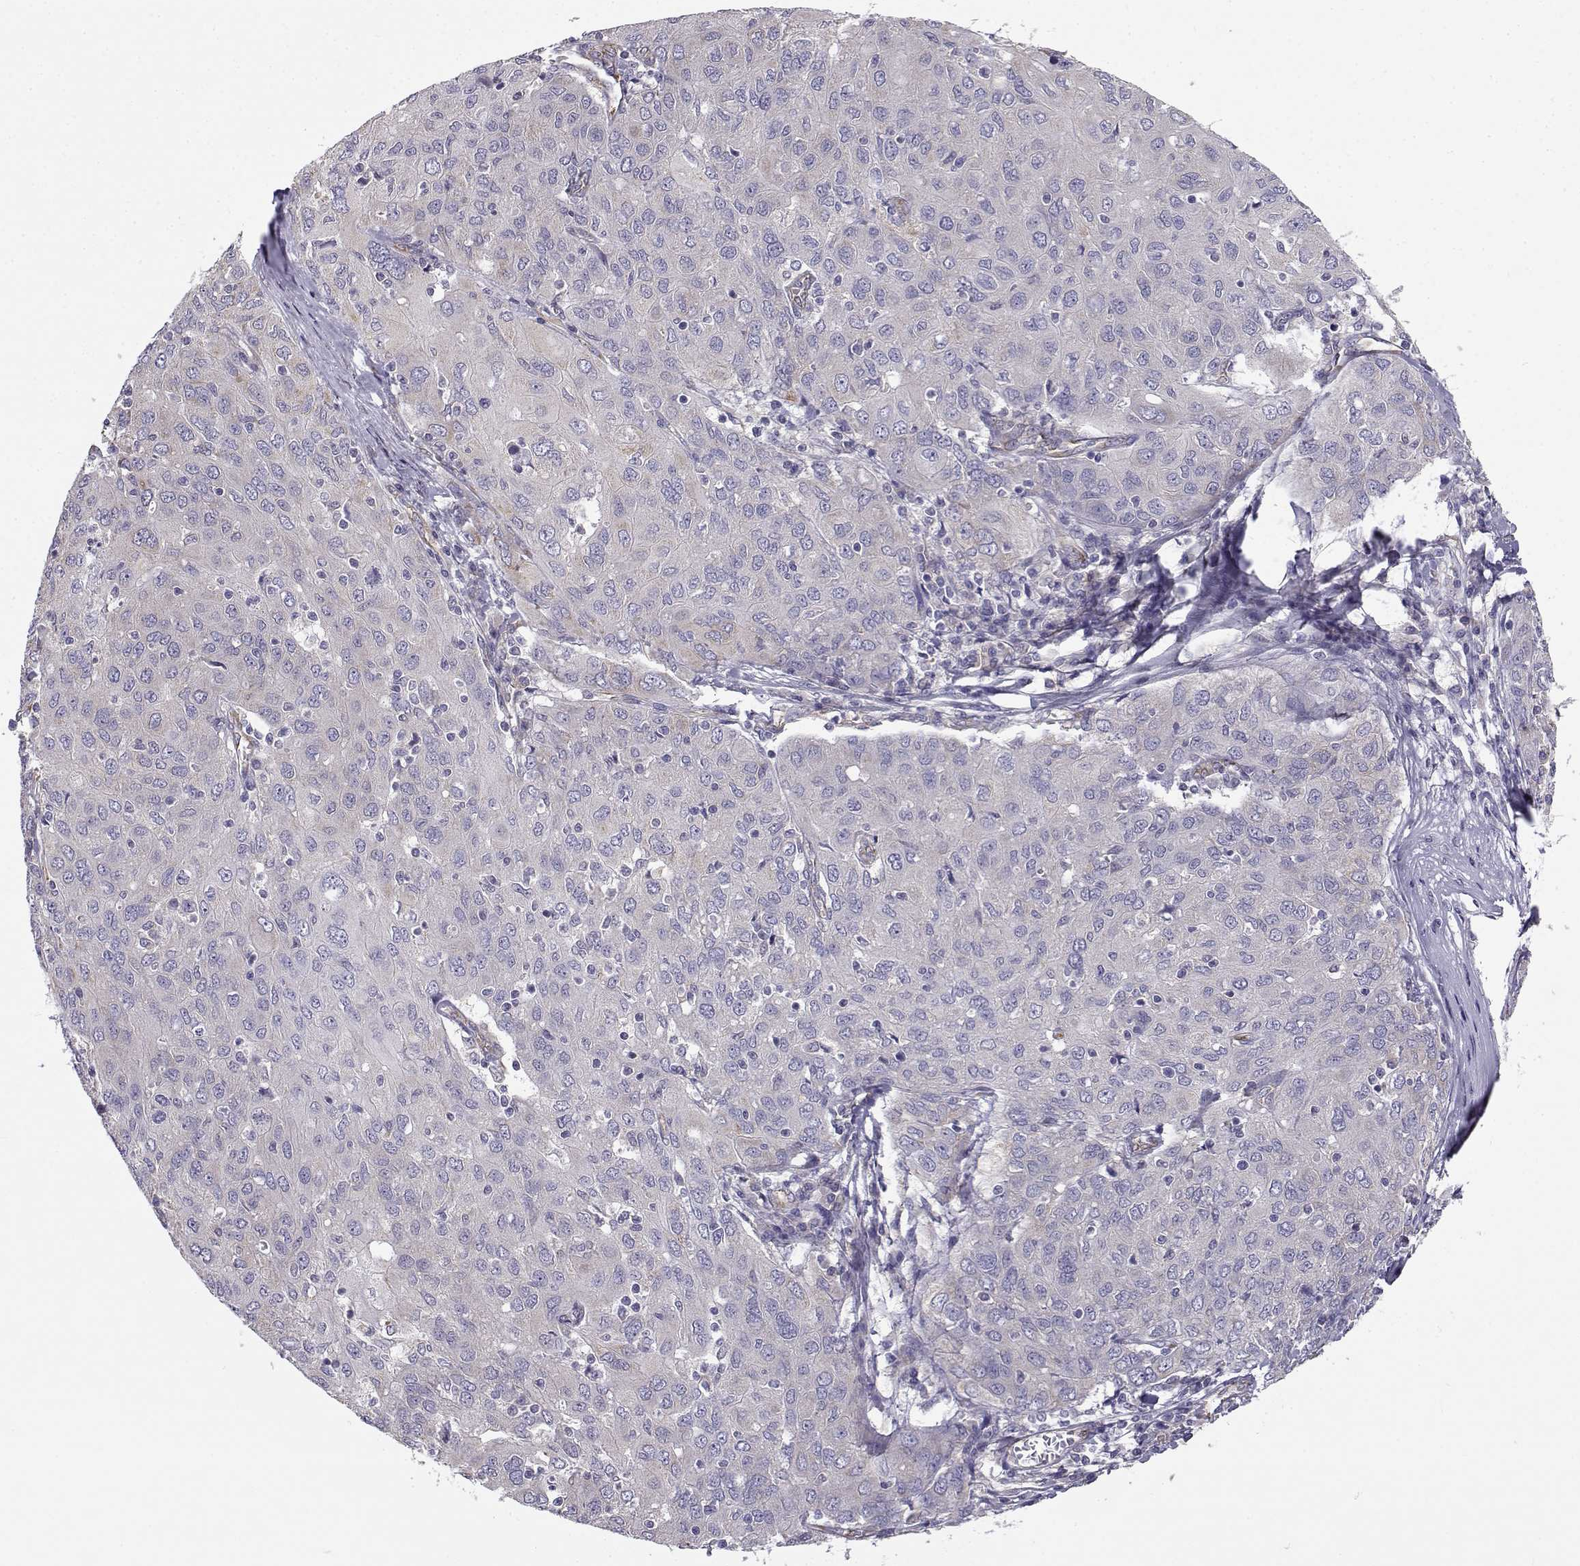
{"staining": {"intensity": "negative", "quantity": "none", "location": "none"}, "tissue": "ovarian cancer", "cell_type": "Tumor cells", "image_type": "cancer", "snomed": [{"axis": "morphology", "description": "Carcinoma, endometroid"}, {"axis": "topography", "description": "Ovary"}], "caption": "Photomicrograph shows no protein expression in tumor cells of endometroid carcinoma (ovarian) tissue. (DAB (3,3'-diaminobenzidine) immunohistochemistry (IHC) with hematoxylin counter stain).", "gene": "BEND6", "patient": {"sex": "female", "age": 50}}